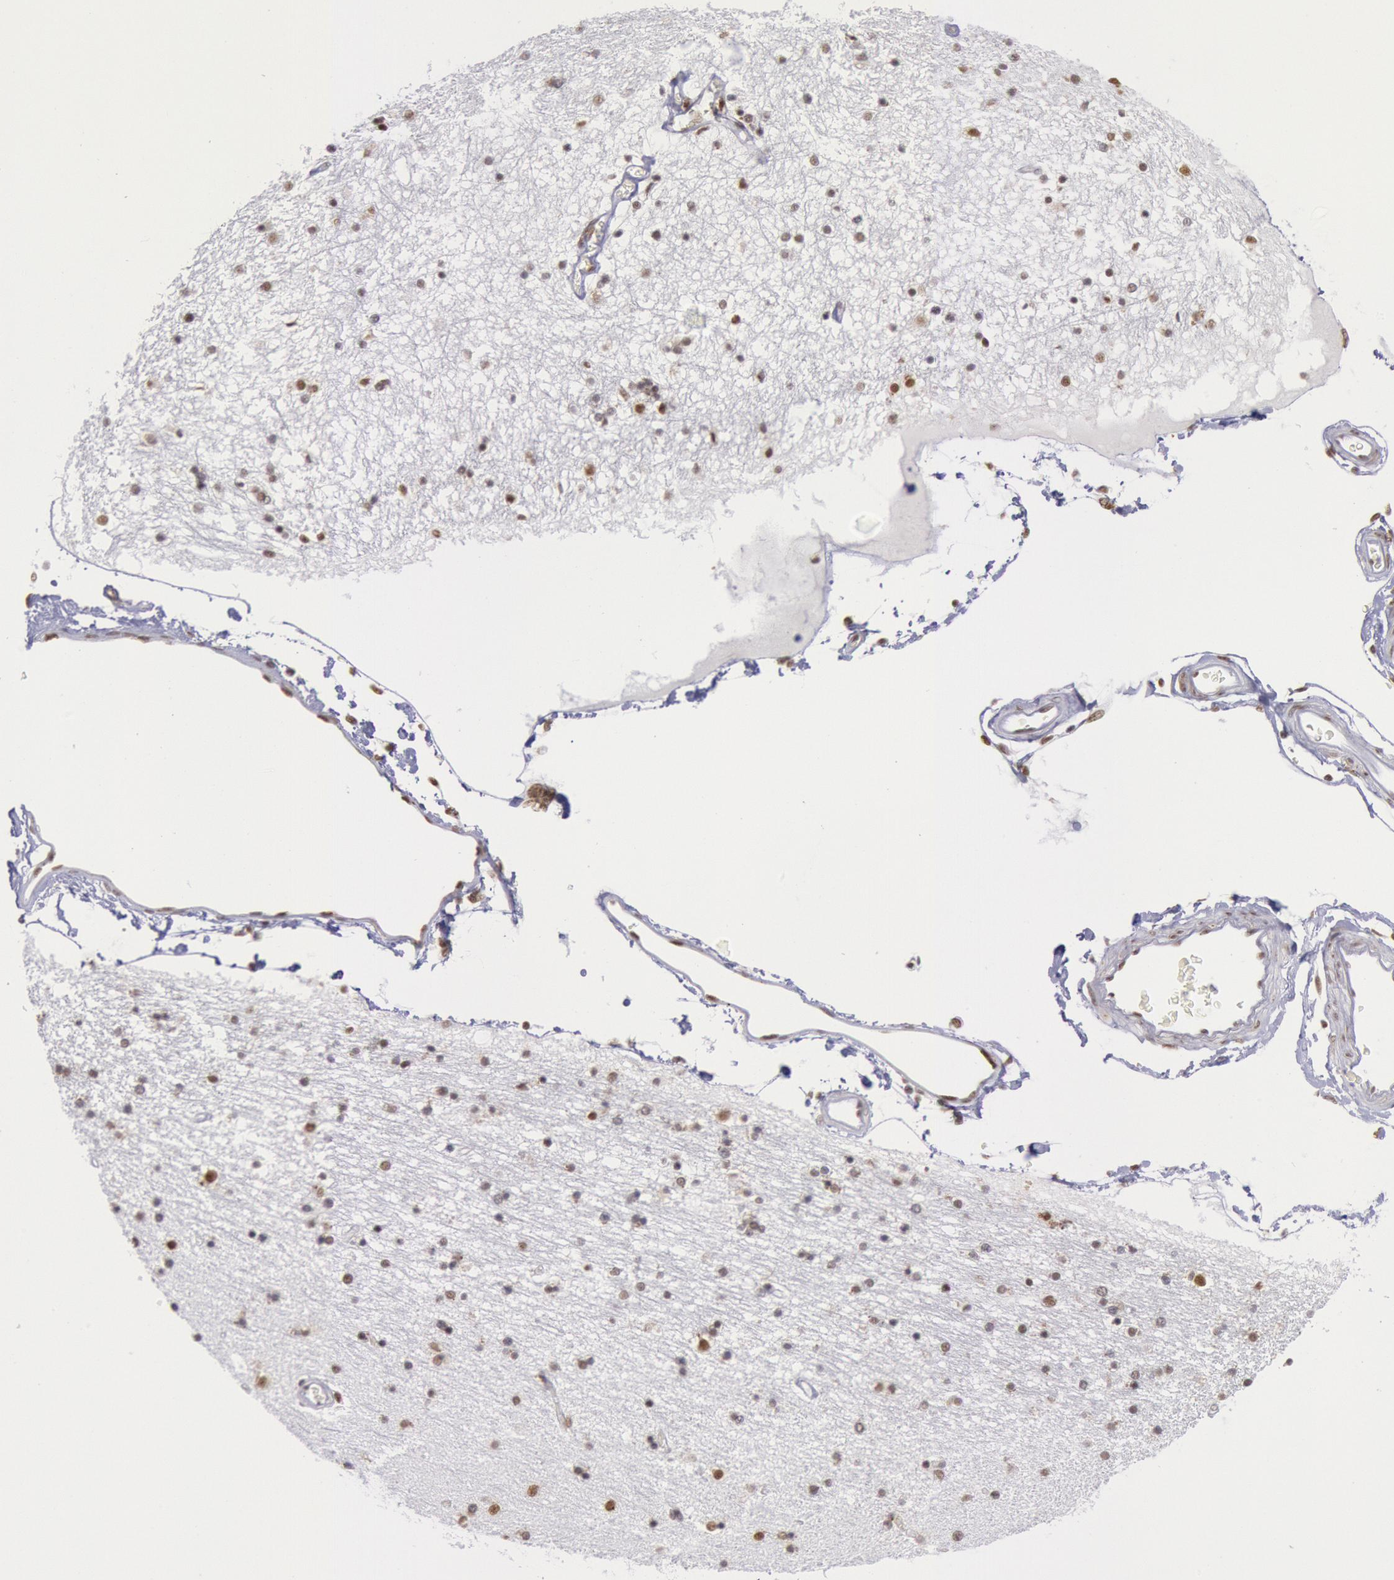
{"staining": {"intensity": "moderate", "quantity": "25%-75%", "location": "nuclear"}, "tissue": "hippocampus", "cell_type": "Glial cells", "image_type": "normal", "snomed": [{"axis": "morphology", "description": "Normal tissue, NOS"}, {"axis": "topography", "description": "Hippocampus"}], "caption": "The photomicrograph displays staining of benign hippocampus, revealing moderate nuclear protein expression (brown color) within glial cells.", "gene": "SNRPD3", "patient": {"sex": "female", "age": 54}}